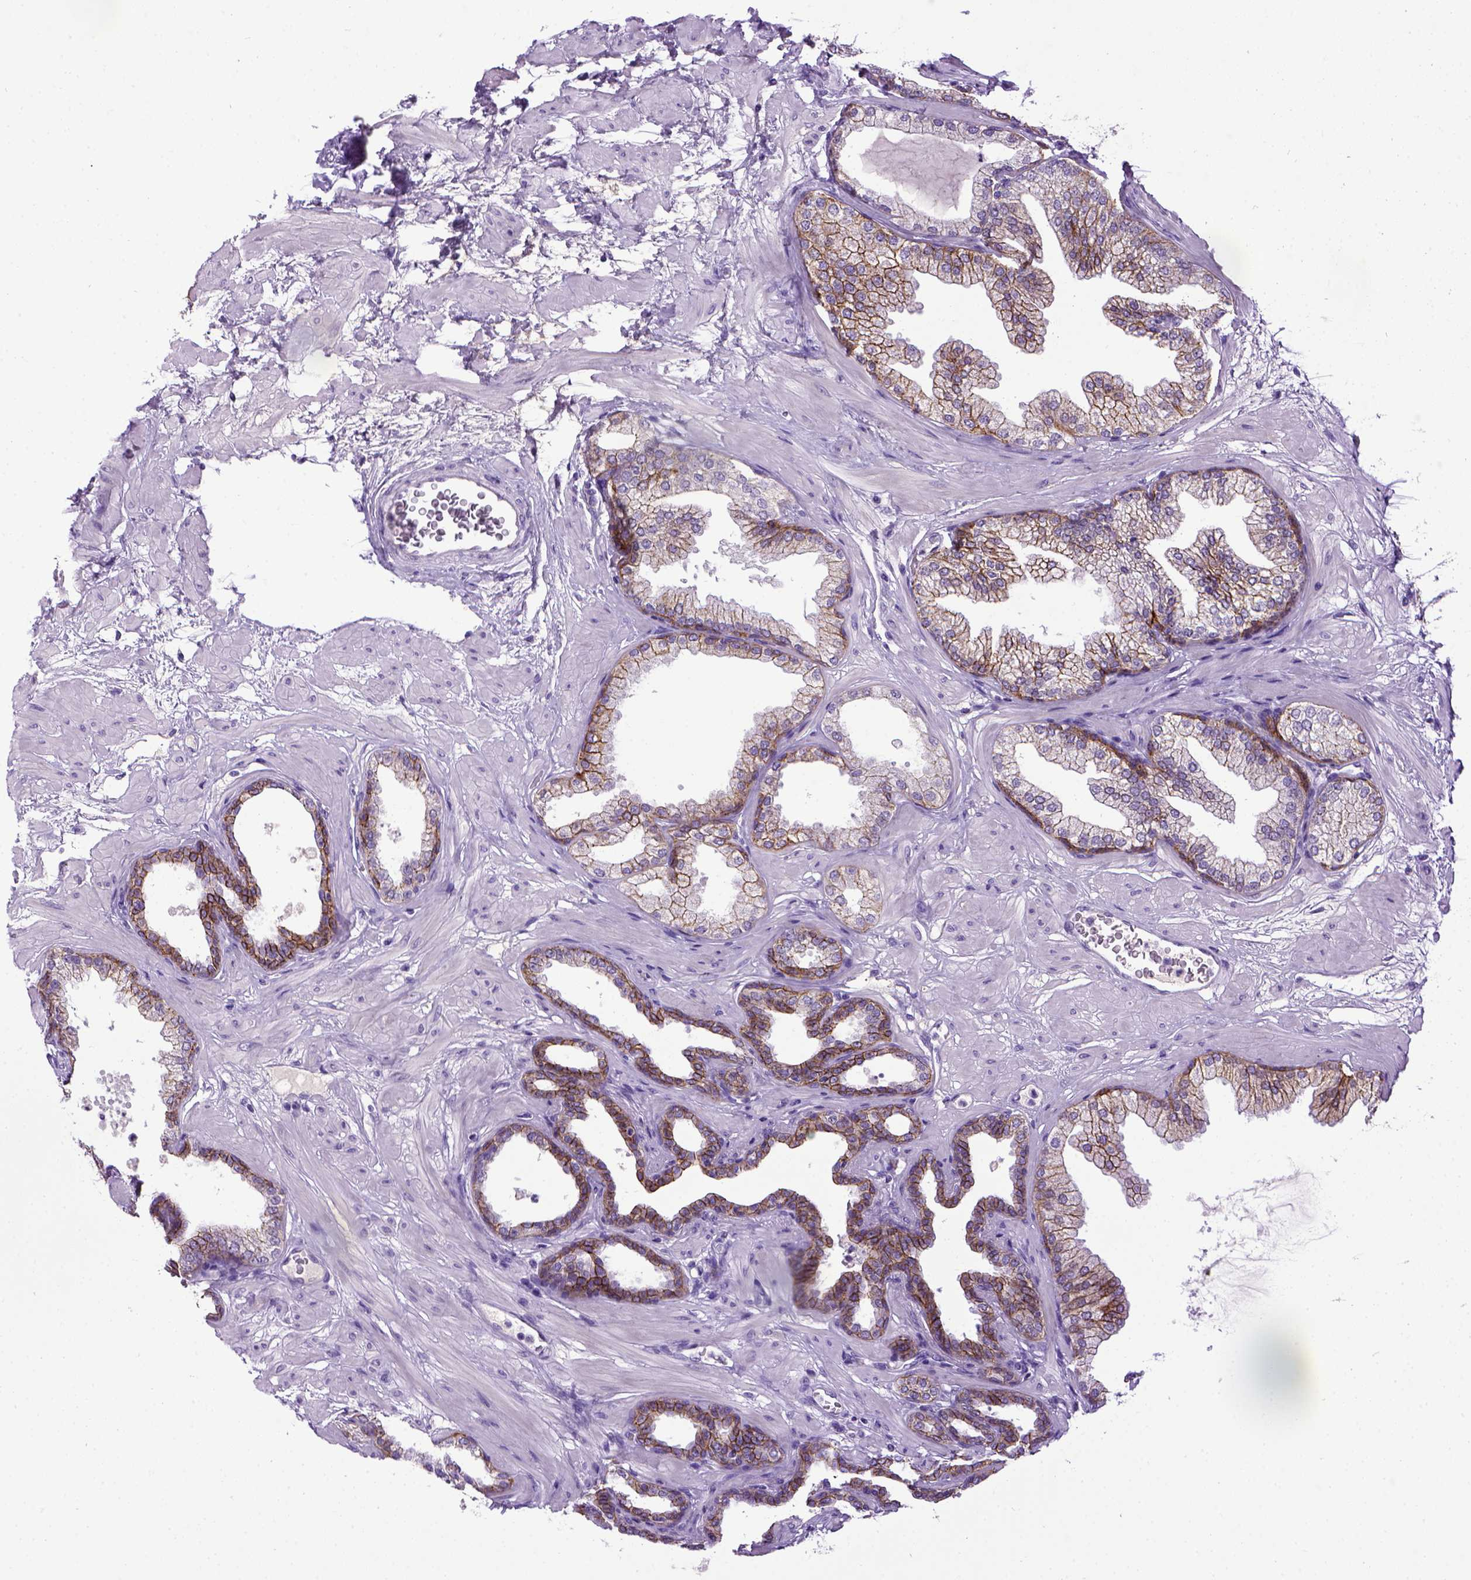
{"staining": {"intensity": "moderate", "quantity": ">75%", "location": "cytoplasmic/membranous"}, "tissue": "prostate", "cell_type": "Glandular cells", "image_type": "normal", "snomed": [{"axis": "morphology", "description": "Normal tissue, NOS"}, {"axis": "topography", "description": "Prostate"}], "caption": "Moderate cytoplasmic/membranous expression for a protein is appreciated in approximately >75% of glandular cells of benign prostate using IHC.", "gene": "CDH1", "patient": {"sex": "male", "age": 37}}